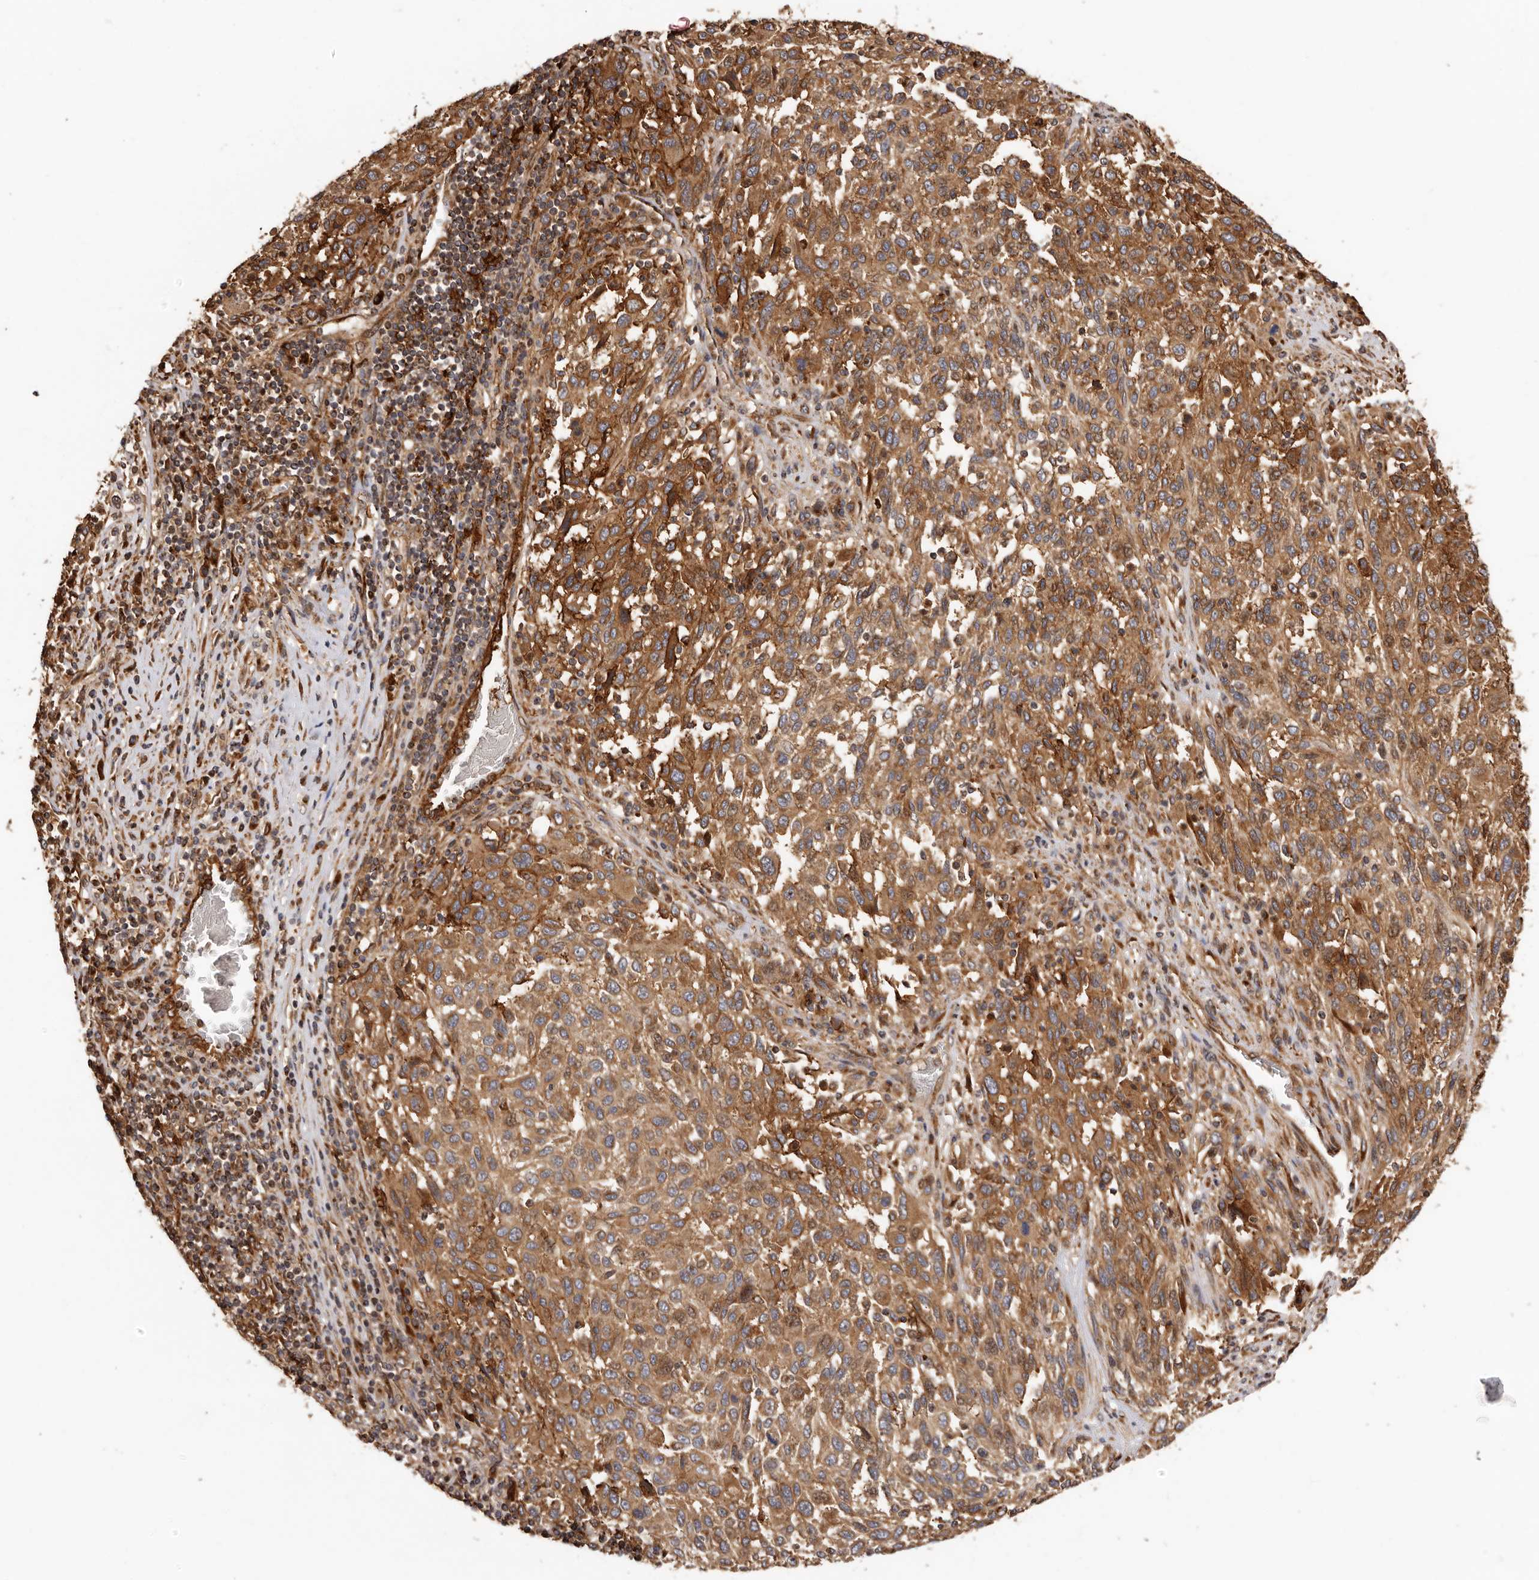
{"staining": {"intensity": "strong", "quantity": ">75%", "location": "cytoplasmic/membranous"}, "tissue": "melanoma", "cell_type": "Tumor cells", "image_type": "cancer", "snomed": [{"axis": "morphology", "description": "Malignant melanoma, Metastatic site"}, {"axis": "topography", "description": "Lymph node"}], "caption": "Immunohistochemistry image of neoplastic tissue: human melanoma stained using immunohistochemistry displays high levels of strong protein expression localized specifically in the cytoplasmic/membranous of tumor cells, appearing as a cytoplasmic/membranous brown color.", "gene": "GPR27", "patient": {"sex": "male", "age": 61}}